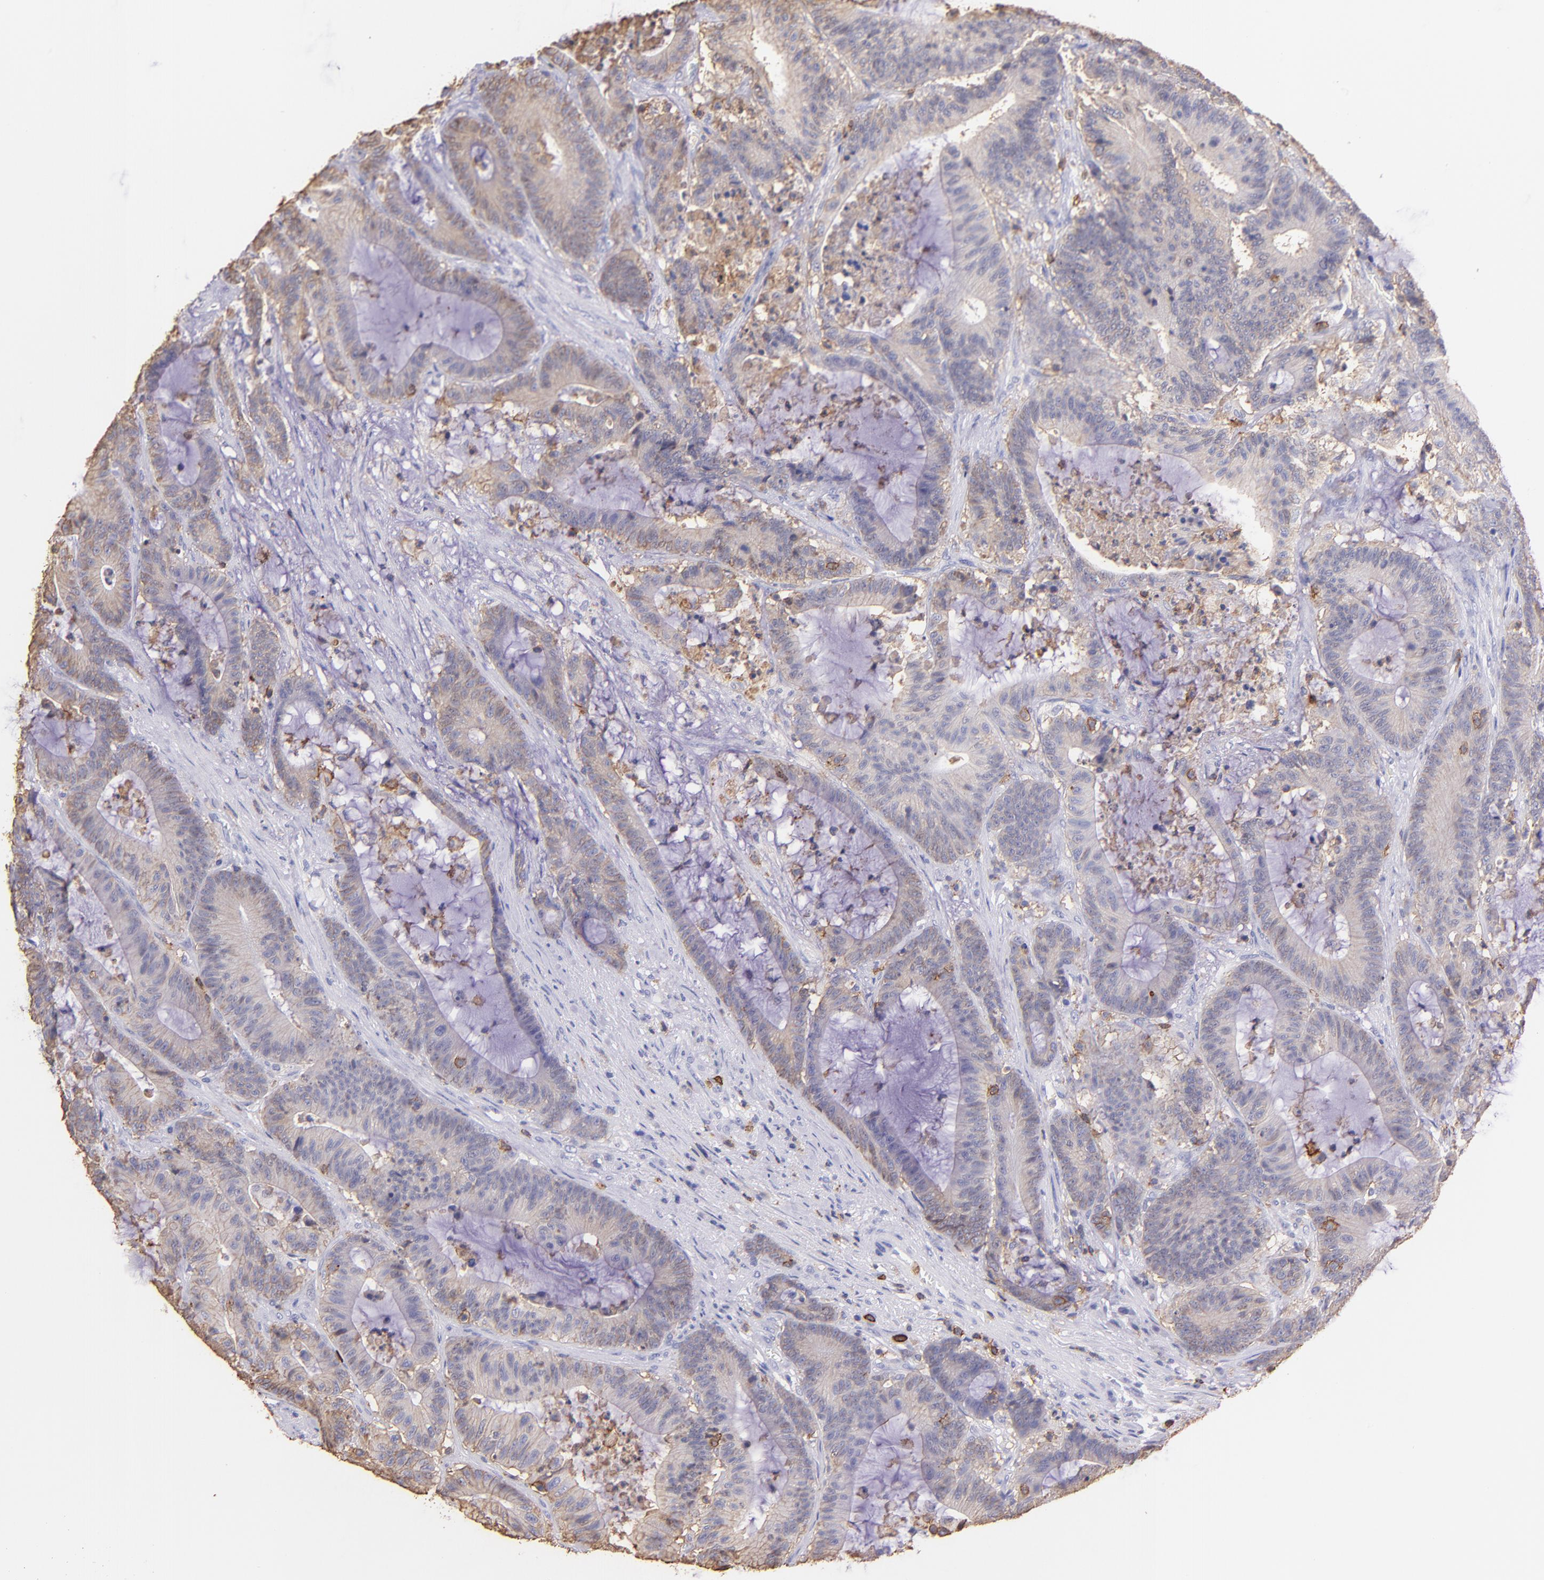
{"staining": {"intensity": "weak", "quantity": "25%-75%", "location": "cytoplasmic/membranous"}, "tissue": "colorectal cancer", "cell_type": "Tumor cells", "image_type": "cancer", "snomed": [{"axis": "morphology", "description": "Adenocarcinoma, NOS"}, {"axis": "topography", "description": "Colon"}], "caption": "Human adenocarcinoma (colorectal) stained with a brown dye exhibits weak cytoplasmic/membranous positive positivity in about 25%-75% of tumor cells.", "gene": "SPN", "patient": {"sex": "female", "age": 84}}